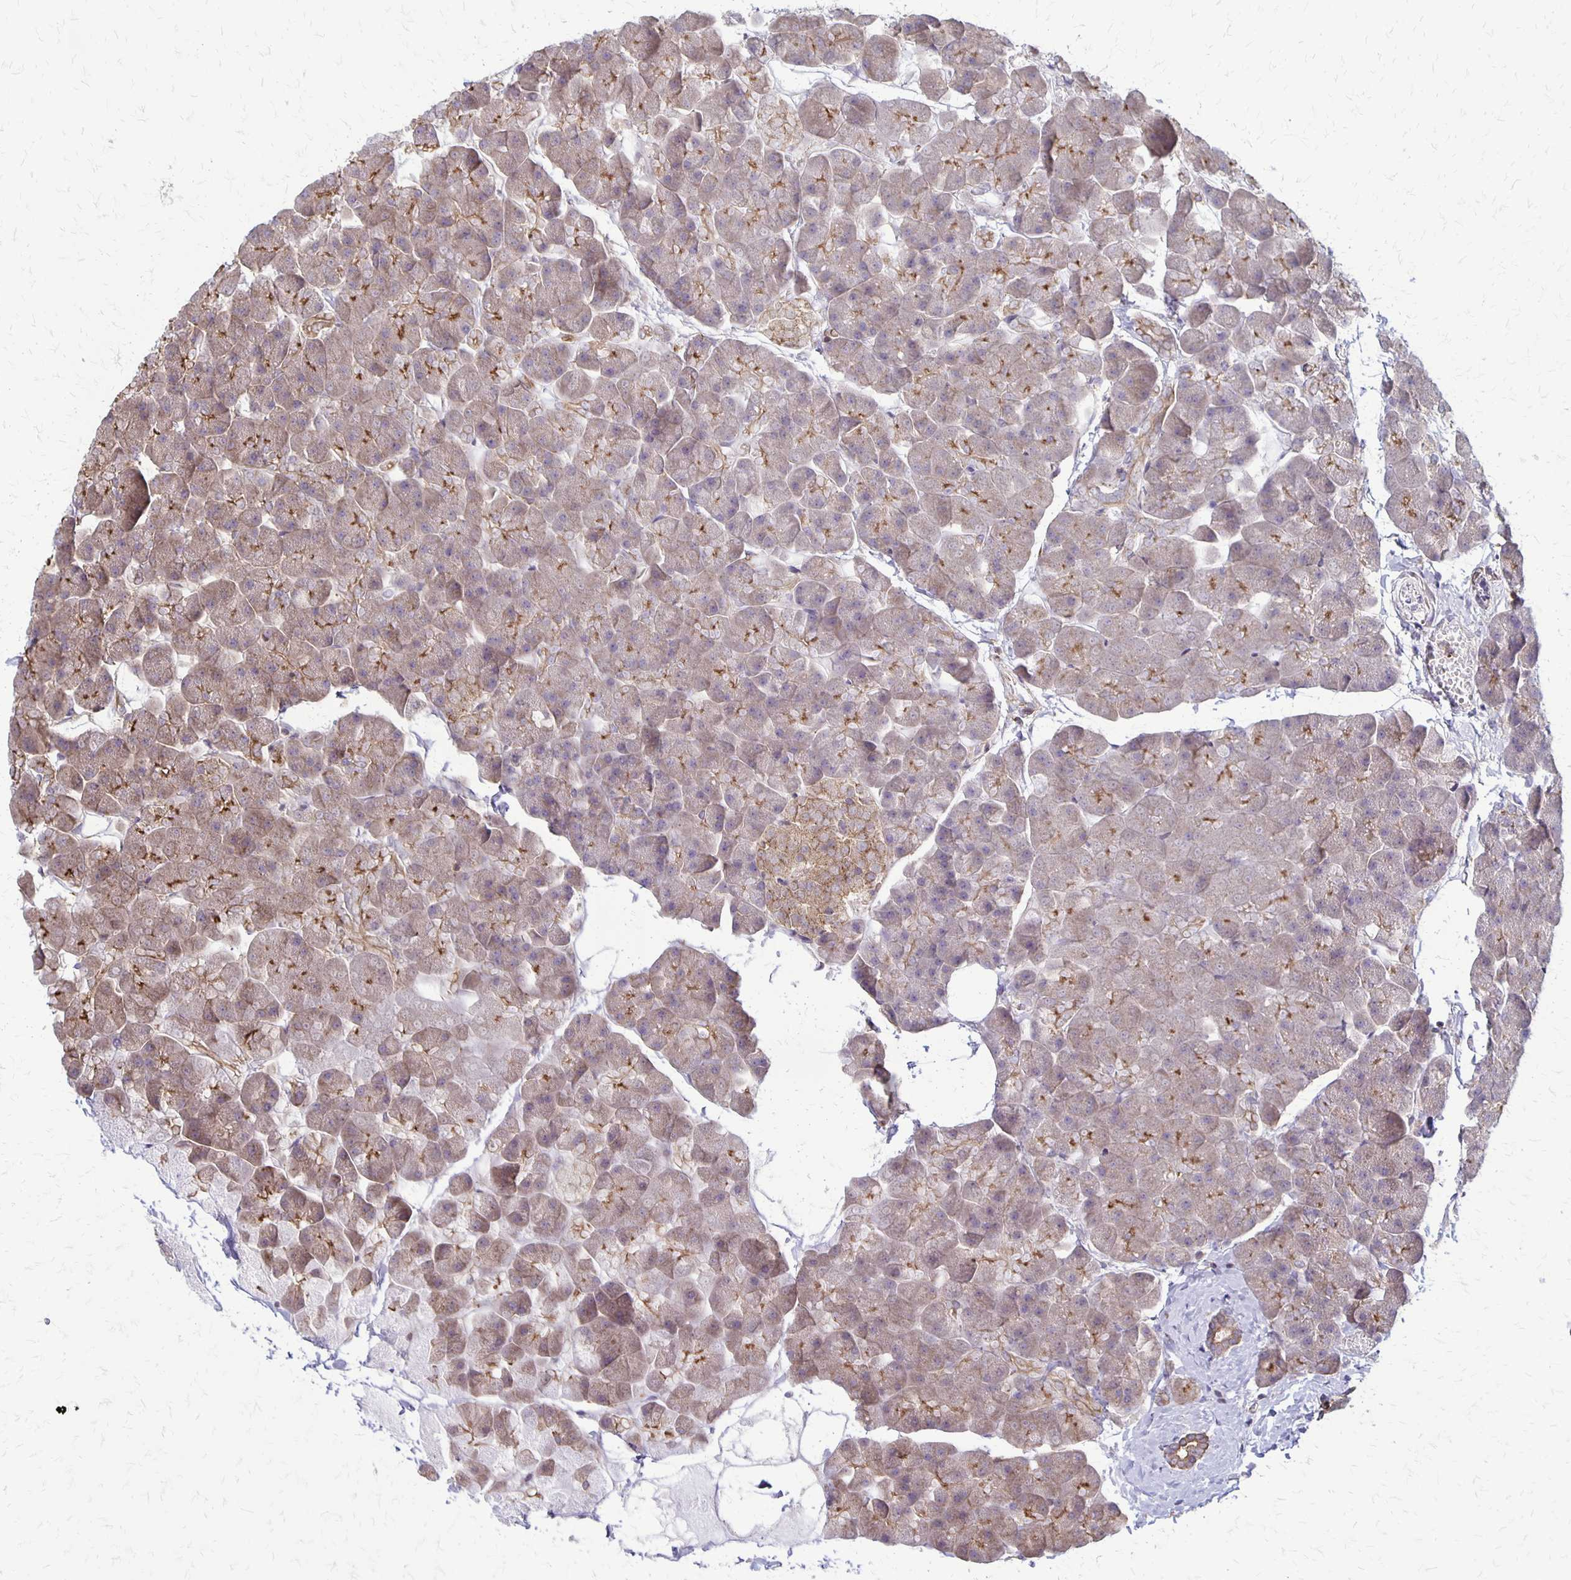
{"staining": {"intensity": "moderate", "quantity": "25%-75%", "location": "cytoplasmic/membranous"}, "tissue": "pancreas", "cell_type": "Exocrine glandular cells", "image_type": "normal", "snomed": [{"axis": "morphology", "description": "Normal tissue, NOS"}, {"axis": "topography", "description": "Pancreas"}], "caption": "DAB (3,3'-diaminobenzidine) immunohistochemical staining of normal human pancreas shows moderate cytoplasmic/membranous protein positivity in about 25%-75% of exocrine glandular cells. Nuclei are stained in blue.", "gene": "SEPTIN5", "patient": {"sex": "male", "age": 35}}